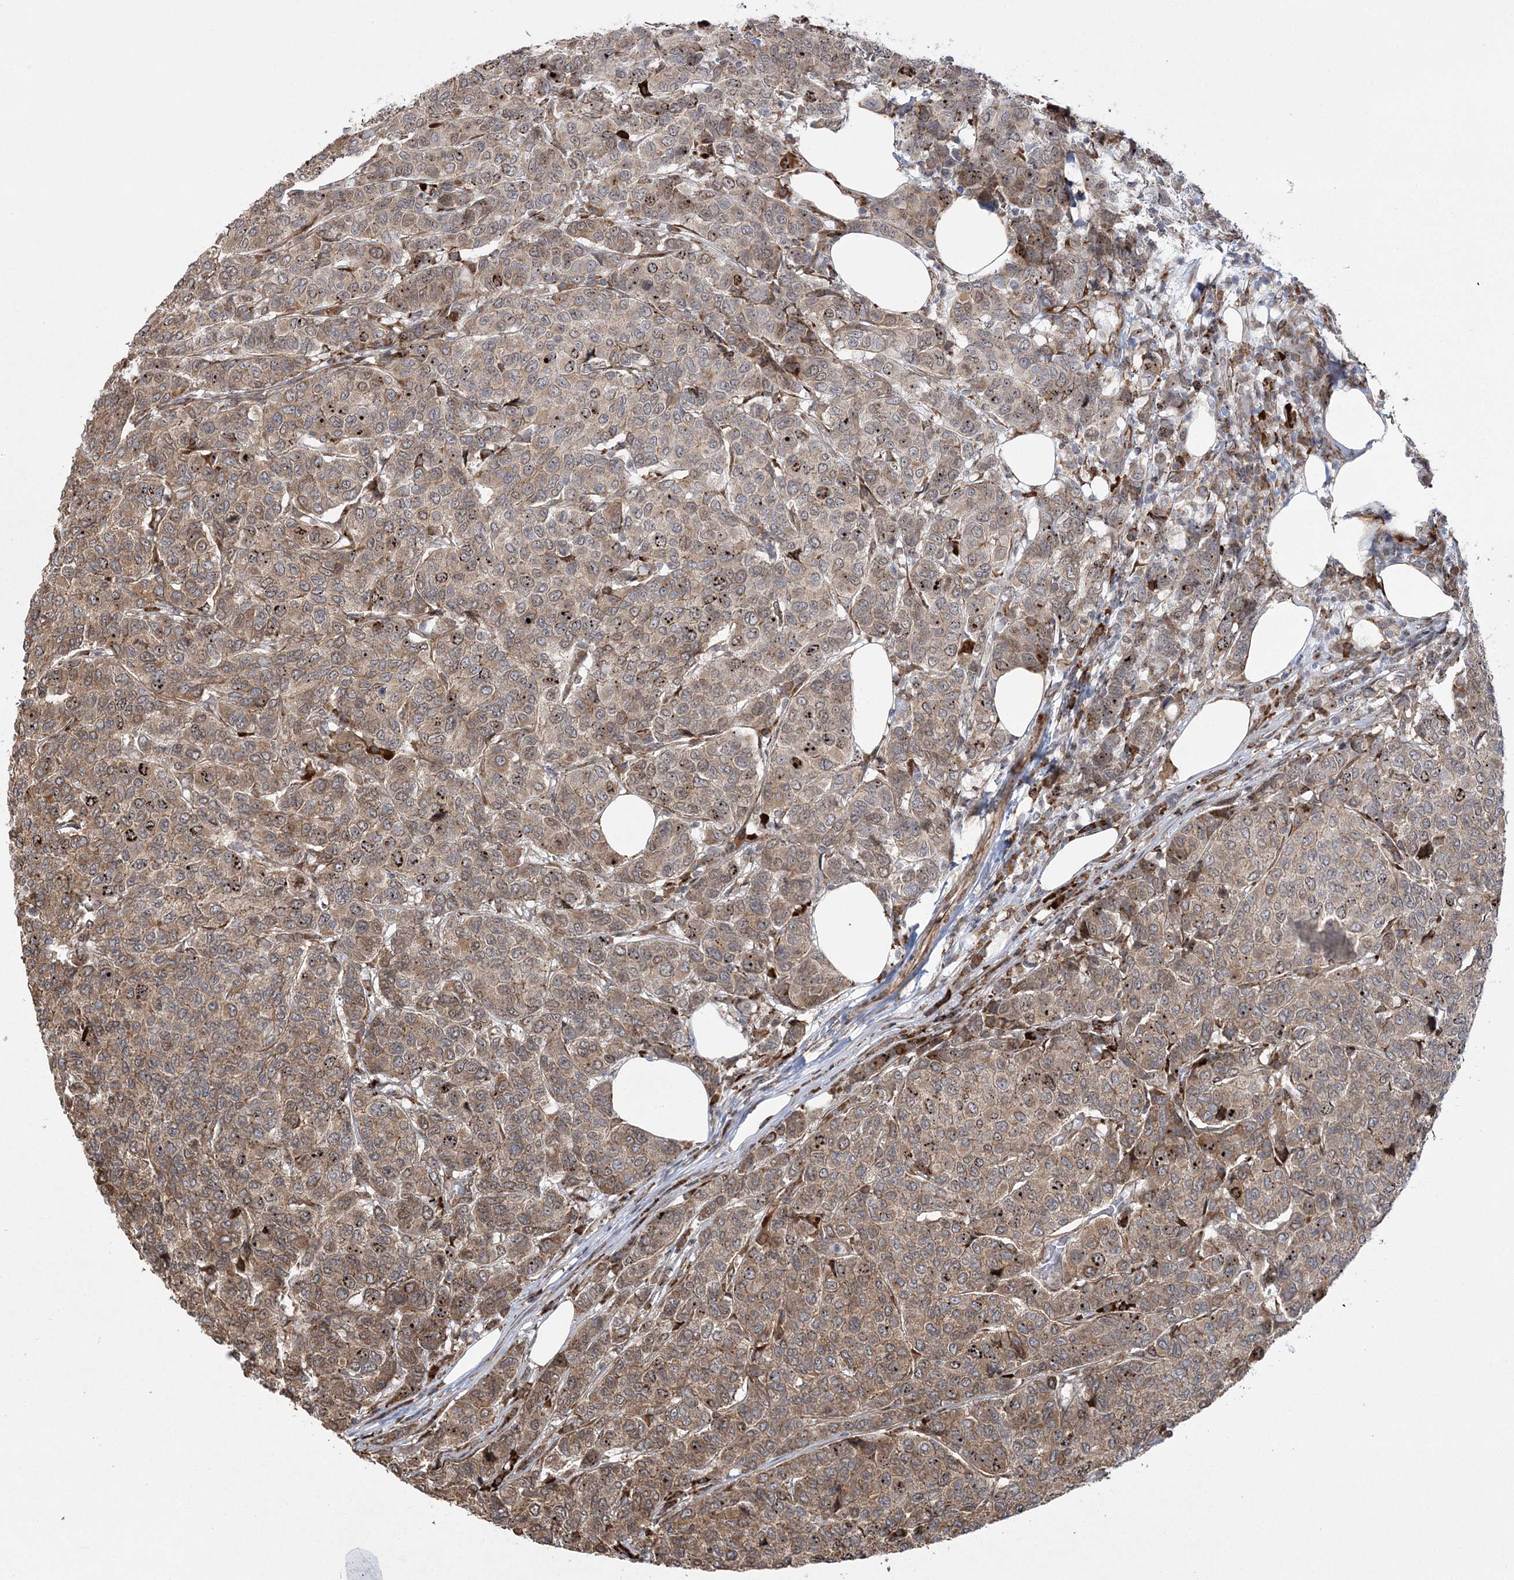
{"staining": {"intensity": "moderate", "quantity": ">75%", "location": "cytoplasmic/membranous"}, "tissue": "breast cancer", "cell_type": "Tumor cells", "image_type": "cancer", "snomed": [{"axis": "morphology", "description": "Duct carcinoma"}, {"axis": "topography", "description": "Breast"}], "caption": "DAB (3,3'-diaminobenzidine) immunohistochemical staining of human infiltrating ductal carcinoma (breast) shows moderate cytoplasmic/membranous protein staining in about >75% of tumor cells.", "gene": "EFCAB12", "patient": {"sex": "female", "age": 55}}